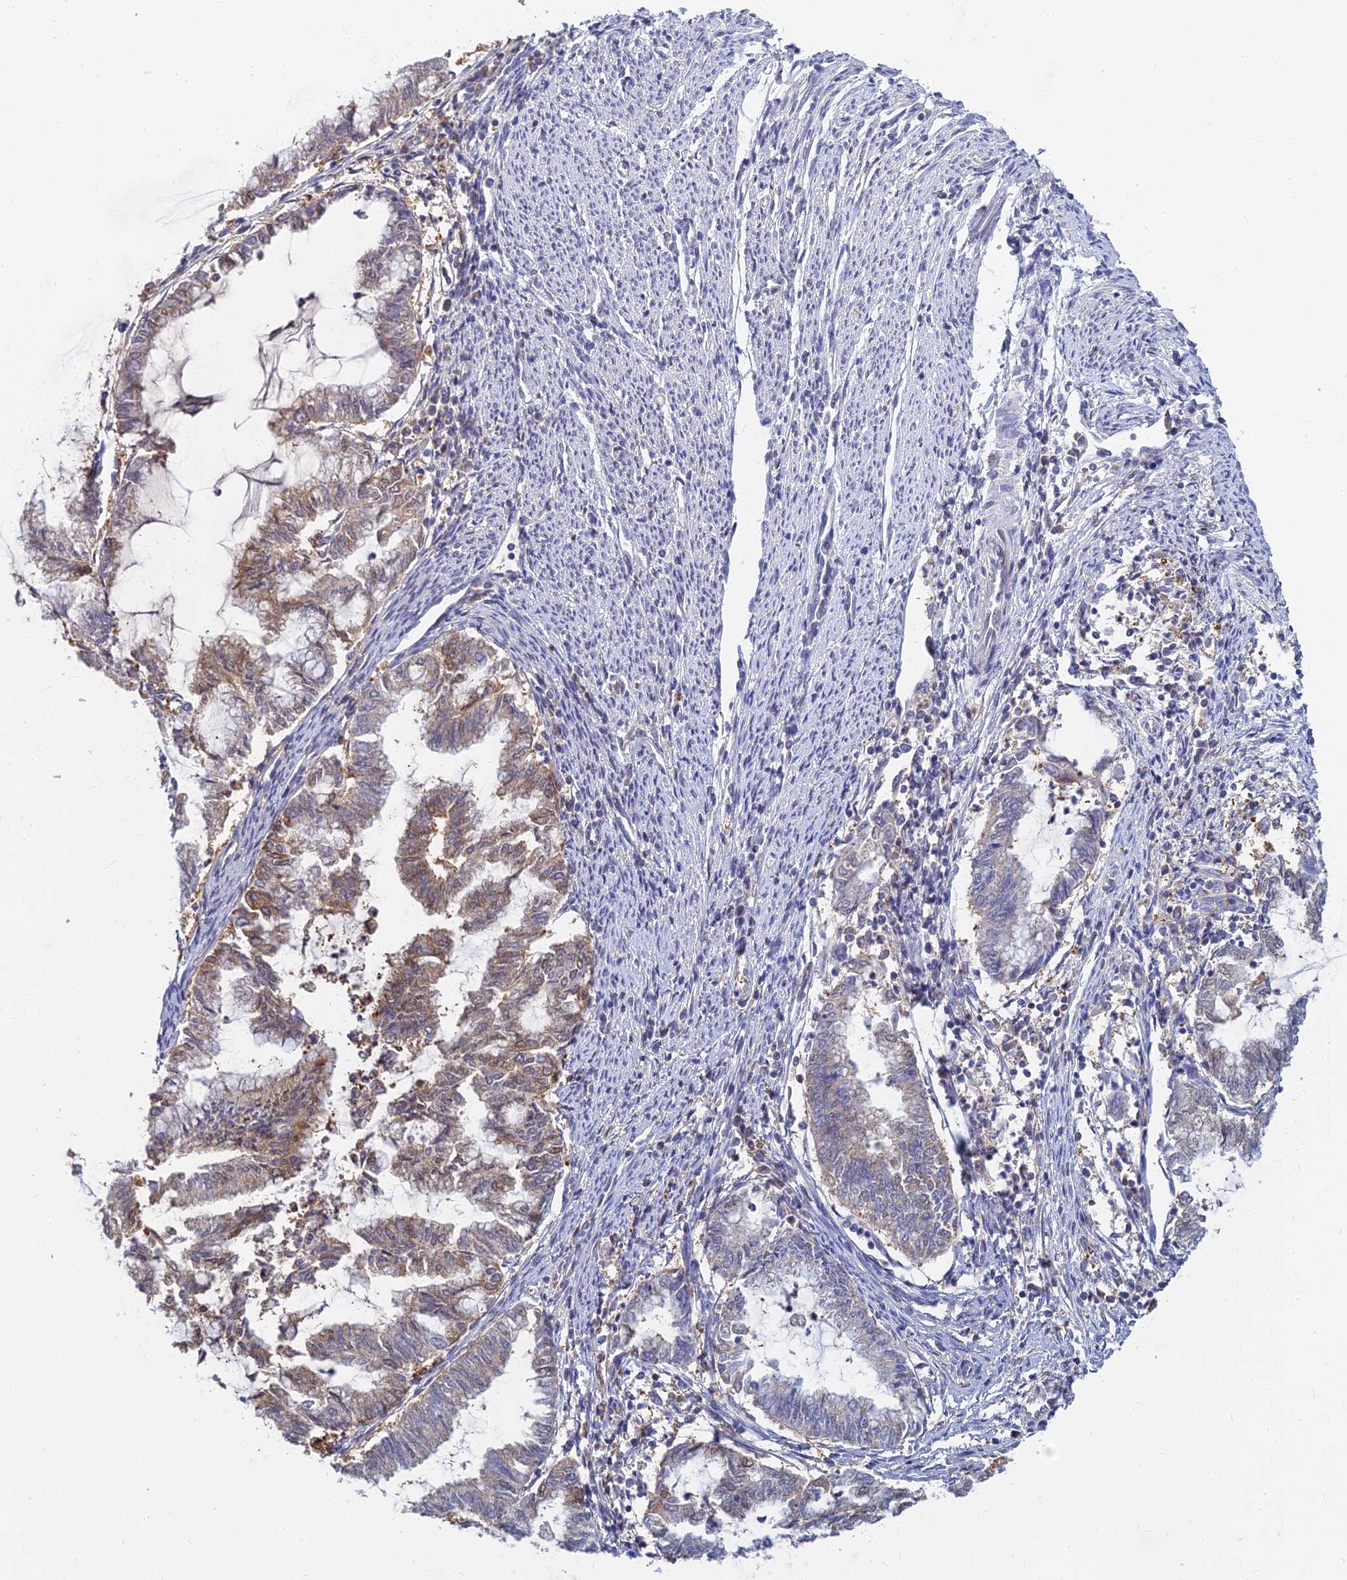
{"staining": {"intensity": "weak", "quantity": "25%-75%", "location": "cytoplasmic/membranous"}, "tissue": "endometrial cancer", "cell_type": "Tumor cells", "image_type": "cancer", "snomed": [{"axis": "morphology", "description": "Adenocarcinoma, NOS"}, {"axis": "topography", "description": "Endometrium"}], "caption": "Human endometrial cancer stained for a protein (brown) demonstrates weak cytoplasmic/membranous positive positivity in about 25%-75% of tumor cells.", "gene": "B3GALT4", "patient": {"sex": "female", "age": 79}}